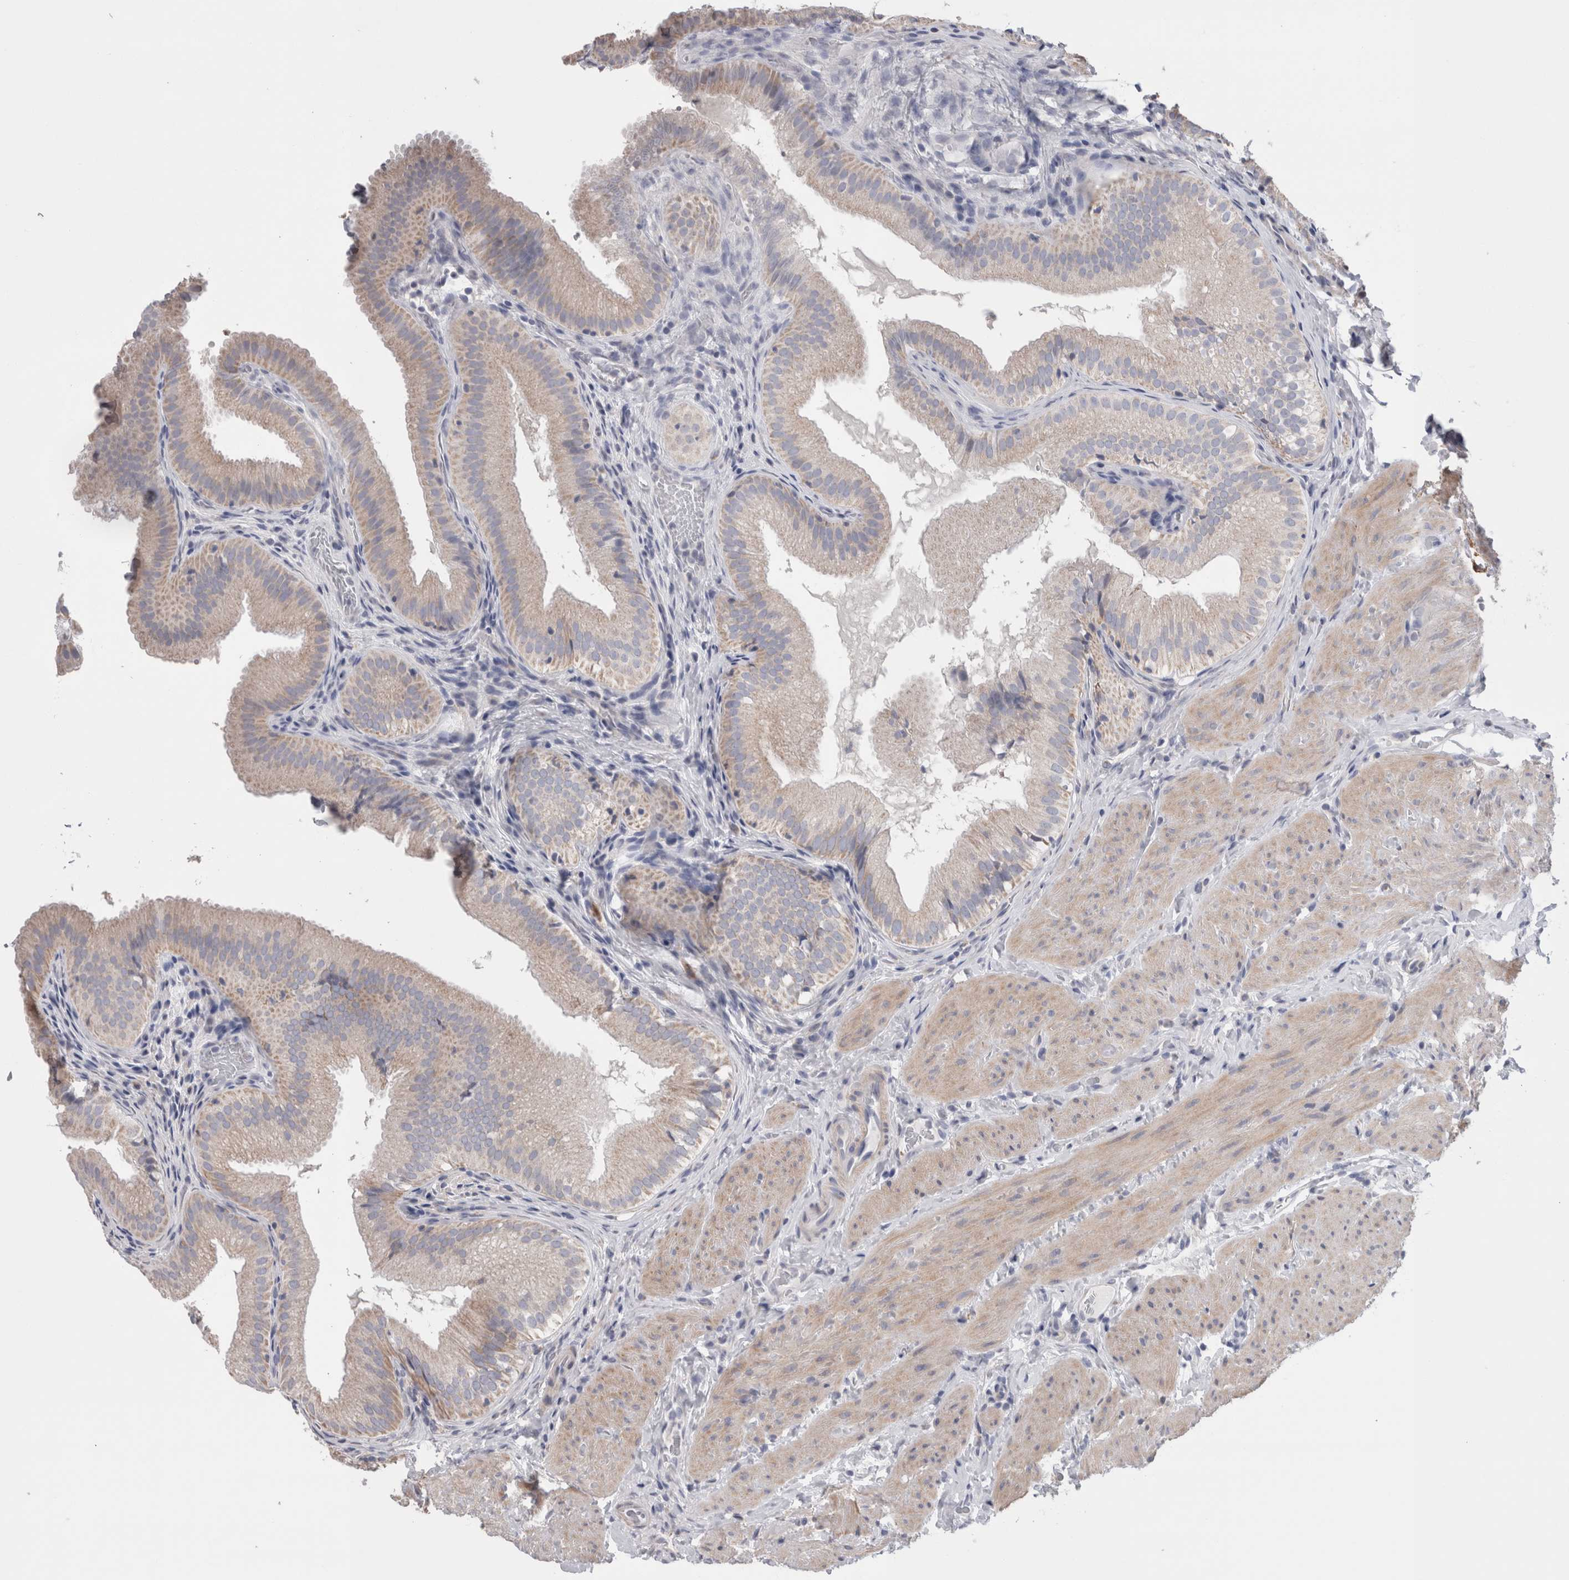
{"staining": {"intensity": "weak", "quantity": "<25%", "location": "cytoplasmic/membranous"}, "tissue": "gallbladder", "cell_type": "Glandular cells", "image_type": "normal", "snomed": [{"axis": "morphology", "description": "Normal tissue, NOS"}, {"axis": "topography", "description": "Gallbladder"}], "caption": "Immunohistochemistry (IHC) of unremarkable human gallbladder reveals no staining in glandular cells. (DAB (3,3'-diaminobenzidine) immunohistochemistry (IHC) visualized using brightfield microscopy, high magnification).", "gene": "GDAP1", "patient": {"sex": "female", "age": 30}}